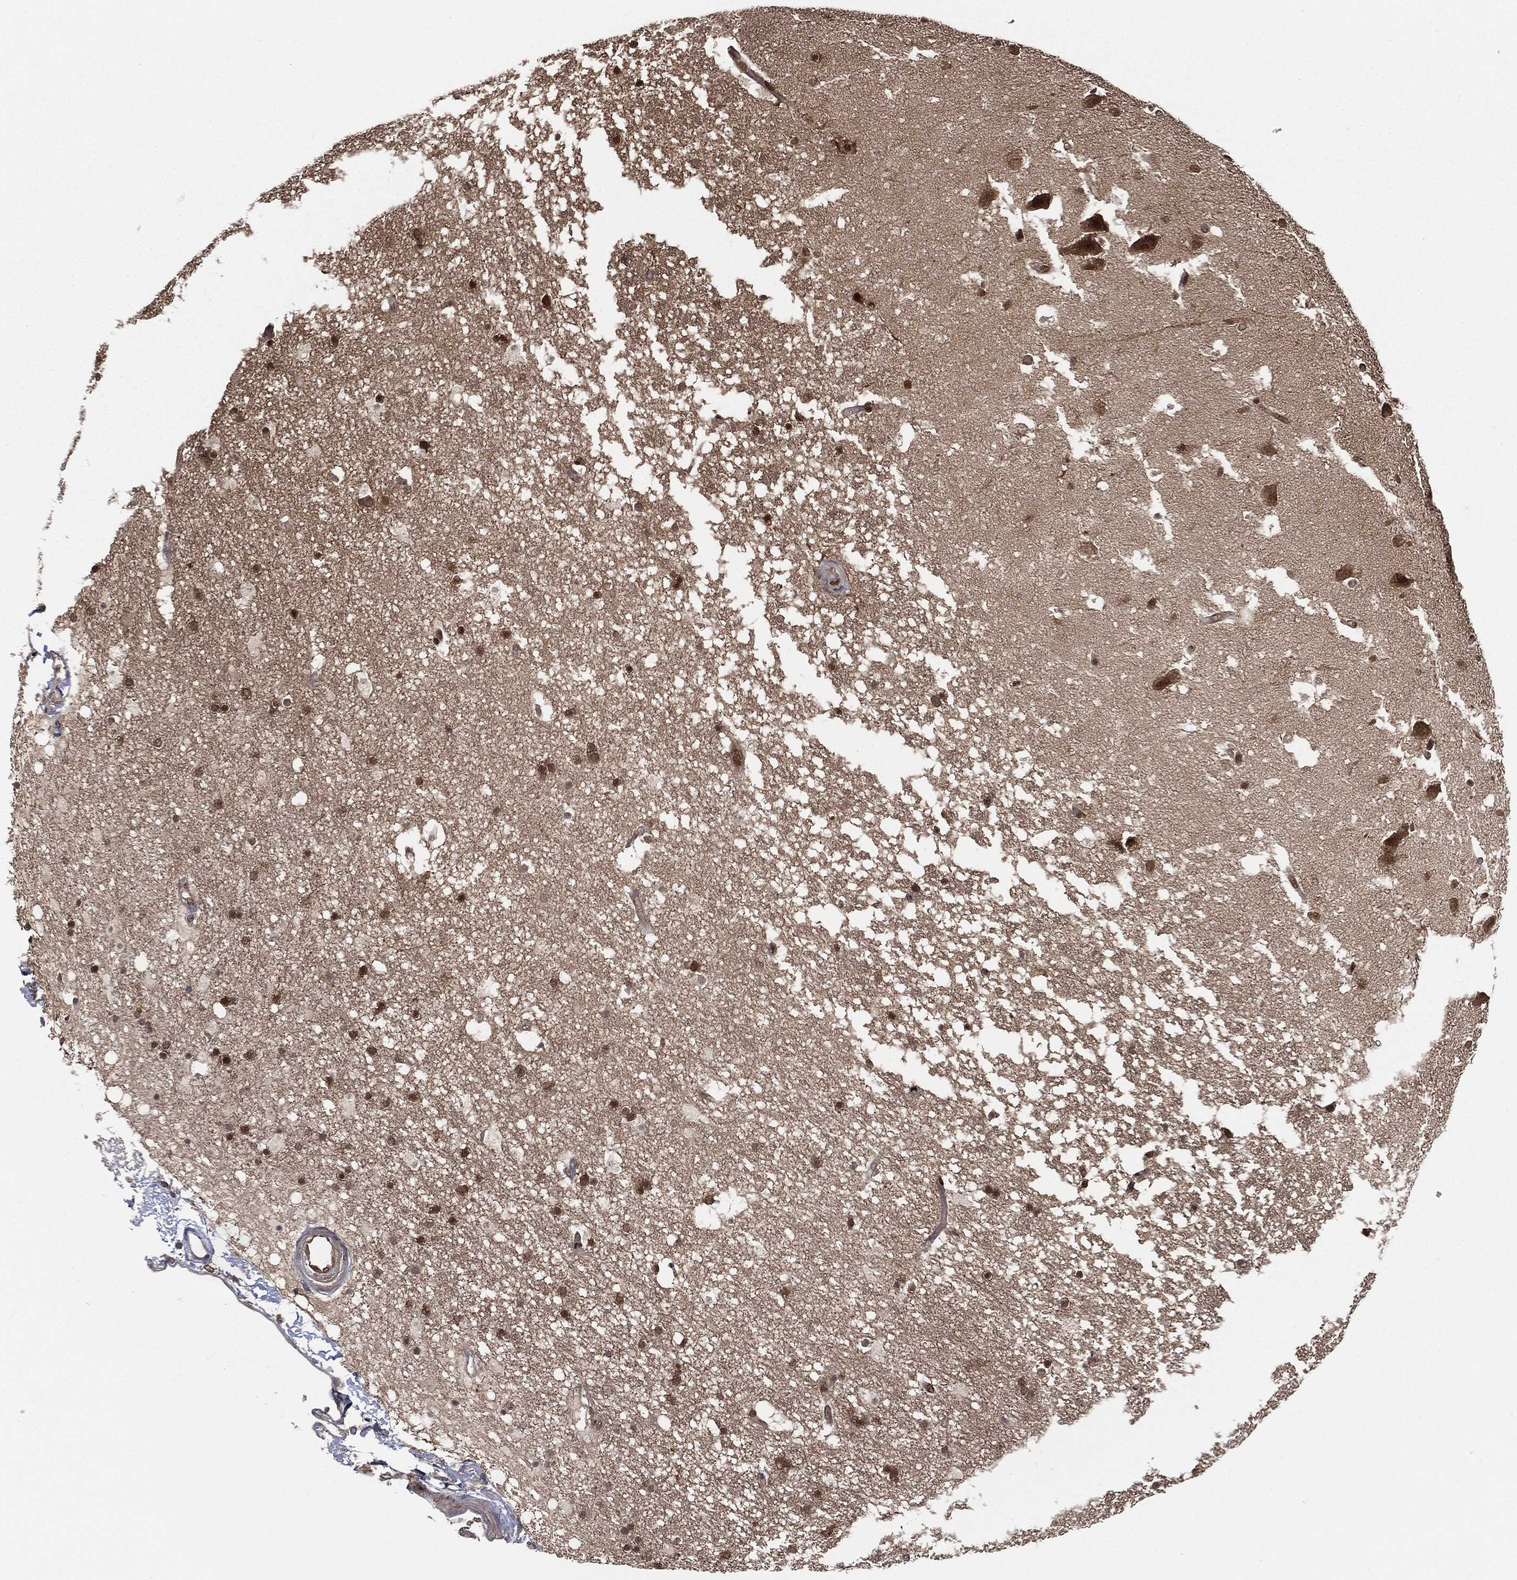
{"staining": {"intensity": "strong", "quantity": ">75%", "location": "nuclear"}, "tissue": "hippocampus", "cell_type": "Glial cells", "image_type": "normal", "snomed": [{"axis": "morphology", "description": "Normal tissue, NOS"}, {"axis": "topography", "description": "Hippocampus"}], "caption": "IHC photomicrograph of unremarkable hippocampus: human hippocampus stained using IHC displays high levels of strong protein expression localized specifically in the nuclear of glial cells, appearing as a nuclear brown color.", "gene": "CAPRIN2", "patient": {"sex": "male", "age": 51}}